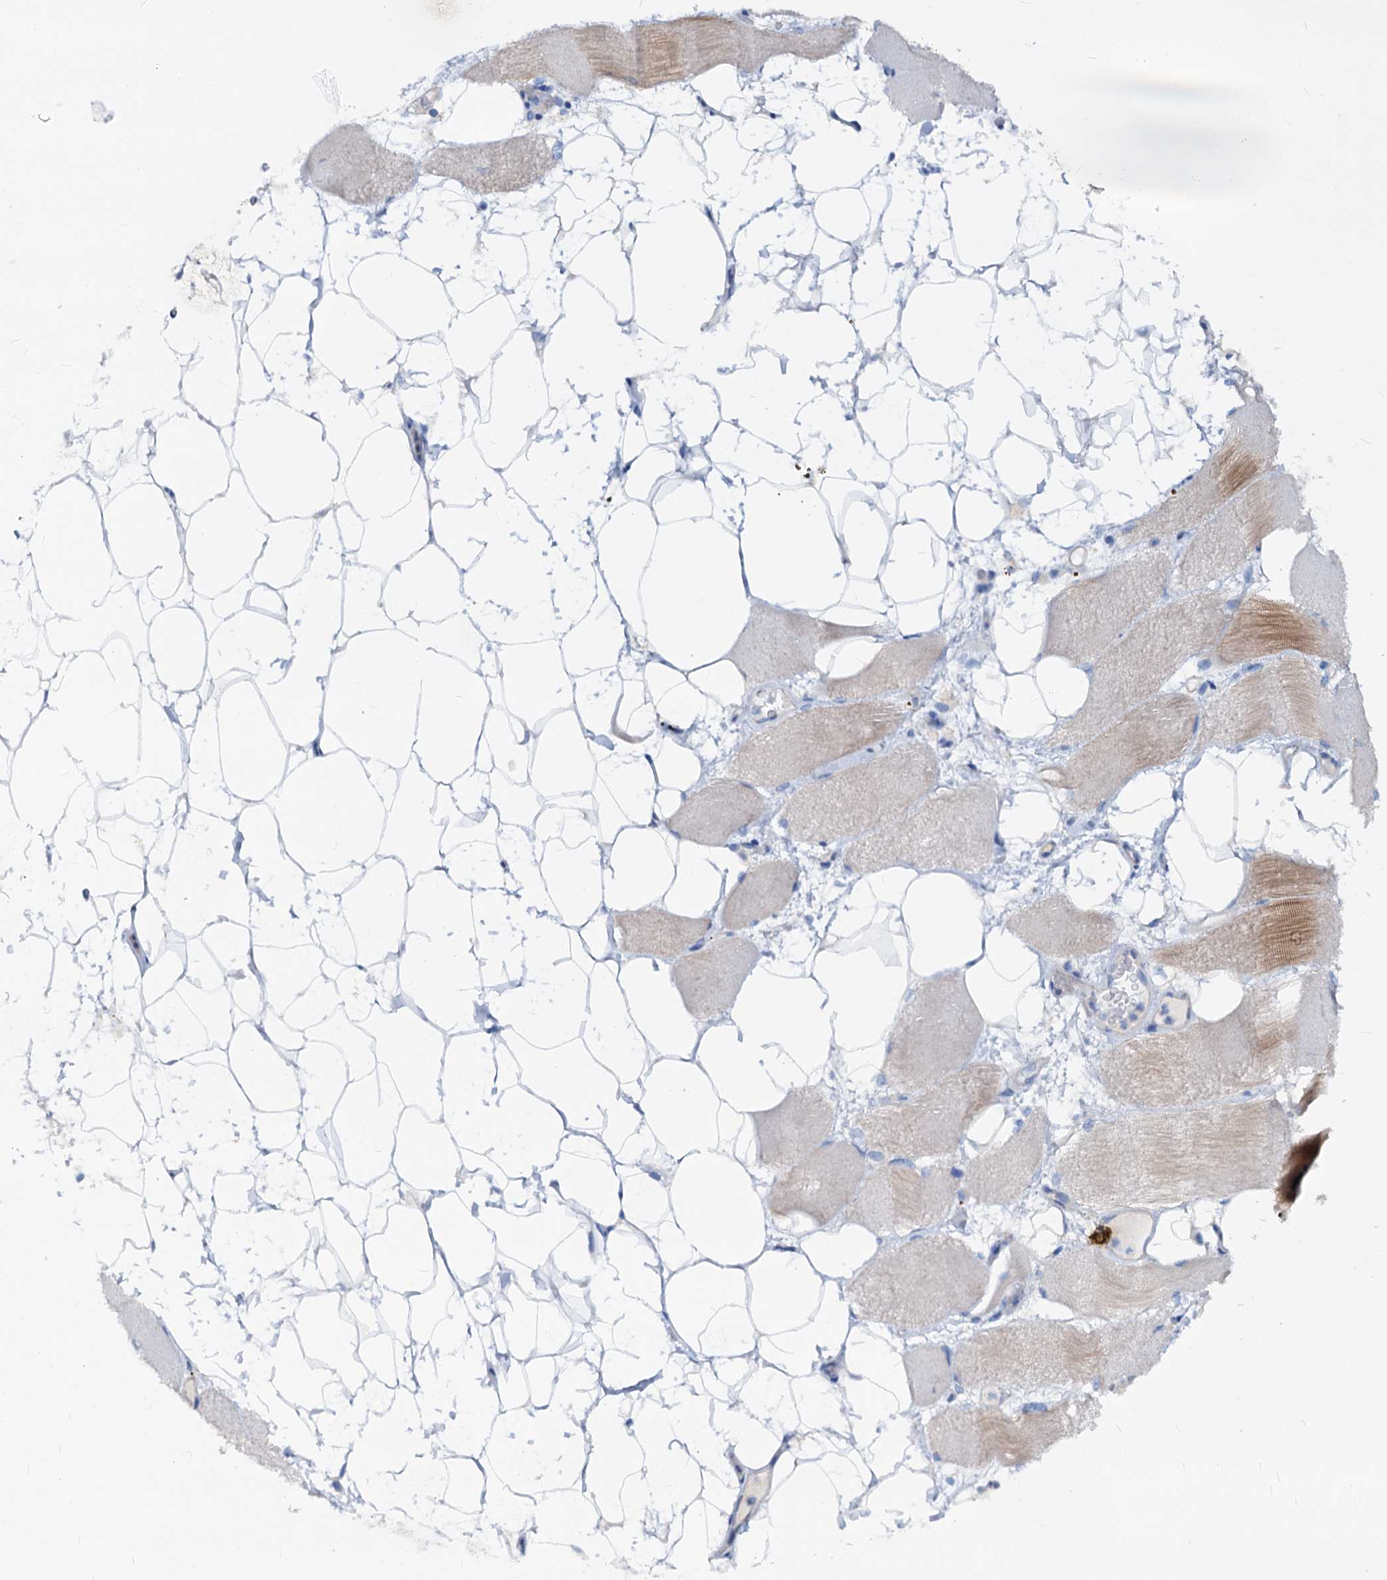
{"staining": {"intensity": "moderate", "quantity": "<25%", "location": "cytoplasmic/membranous"}, "tissue": "skeletal muscle", "cell_type": "Myocytes", "image_type": "normal", "snomed": [{"axis": "morphology", "description": "Normal tissue, NOS"}, {"axis": "topography", "description": "Skeletal muscle"}, {"axis": "topography", "description": "Parathyroid gland"}], "caption": "Protein expression analysis of unremarkable human skeletal muscle reveals moderate cytoplasmic/membranous positivity in about <25% of myocytes.", "gene": "DYDC2", "patient": {"sex": "female", "age": 37}}